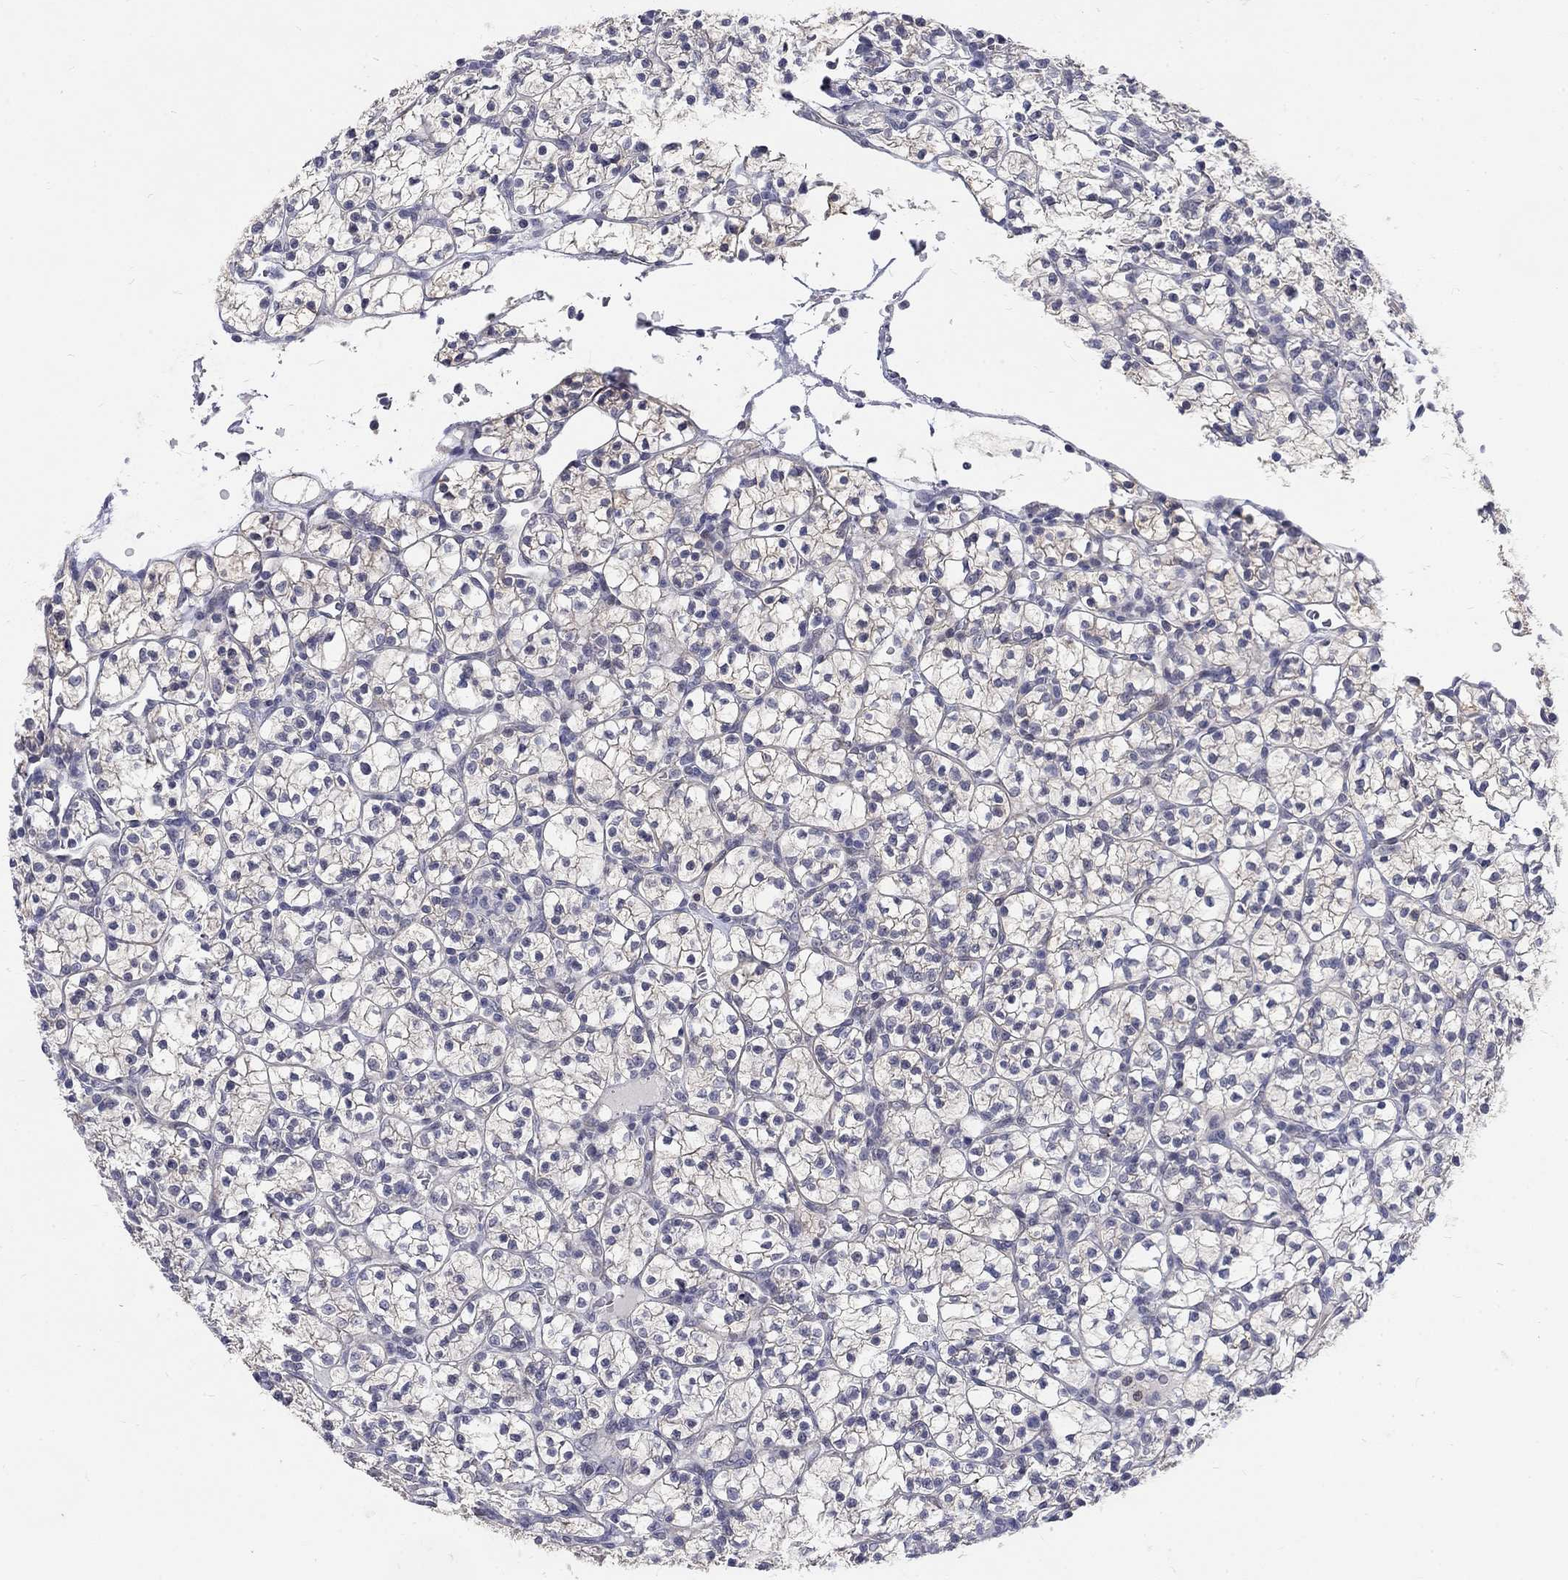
{"staining": {"intensity": "negative", "quantity": "none", "location": "none"}, "tissue": "renal cancer", "cell_type": "Tumor cells", "image_type": "cancer", "snomed": [{"axis": "morphology", "description": "Adenocarcinoma, NOS"}, {"axis": "topography", "description": "Kidney"}], "caption": "This is an immunohistochemistry photomicrograph of renal adenocarcinoma. There is no positivity in tumor cells.", "gene": "PHKA1", "patient": {"sex": "female", "age": 89}}